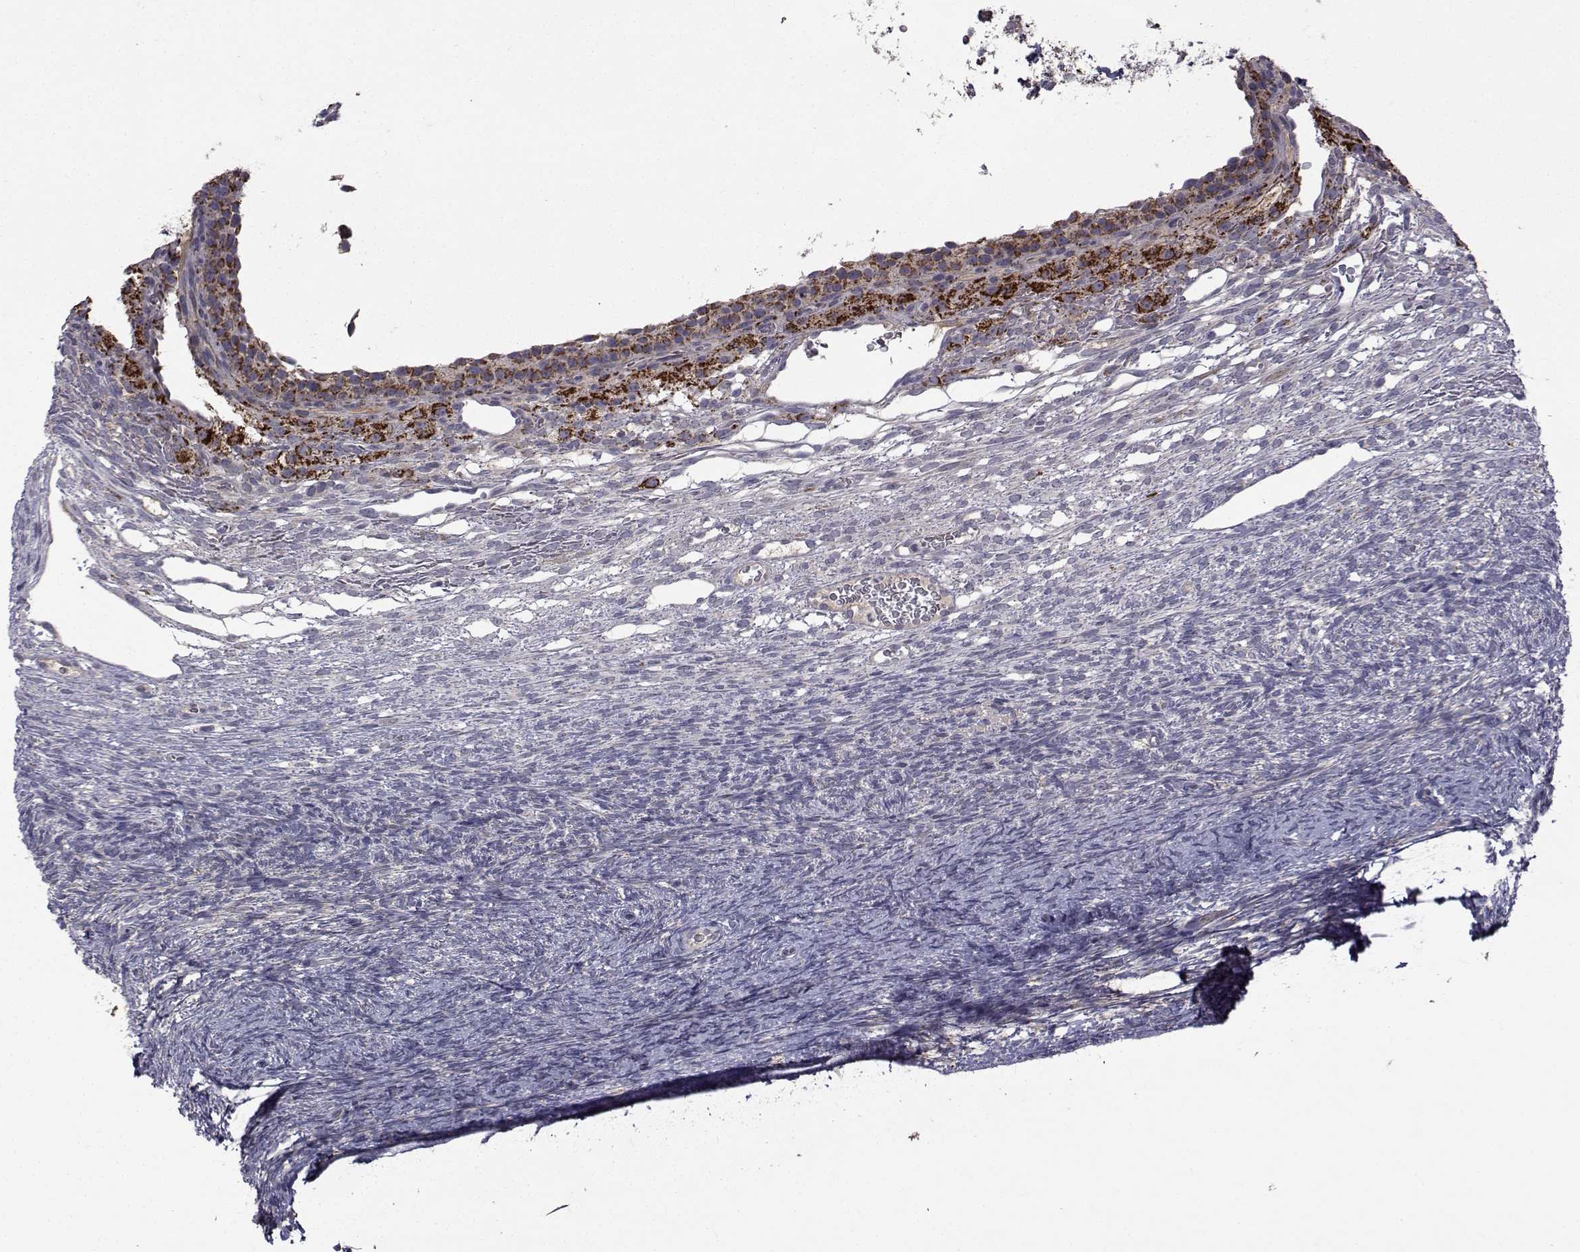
{"staining": {"intensity": "strong", "quantity": ">75%", "location": "cytoplasmic/membranous"}, "tissue": "ovary", "cell_type": "Follicle cells", "image_type": "normal", "snomed": [{"axis": "morphology", "description": "Normal tissue, NOS"}, {"axis": "topography", "description": "Ovary"}], "caption": "Brown immunohistochemical staining in unremarkable ovary shows strong cytoplasmic/membranous staining in about >75% of follicle cells.", "gene": "FDXR", "patient": {"sex": "female", "age": 34}}